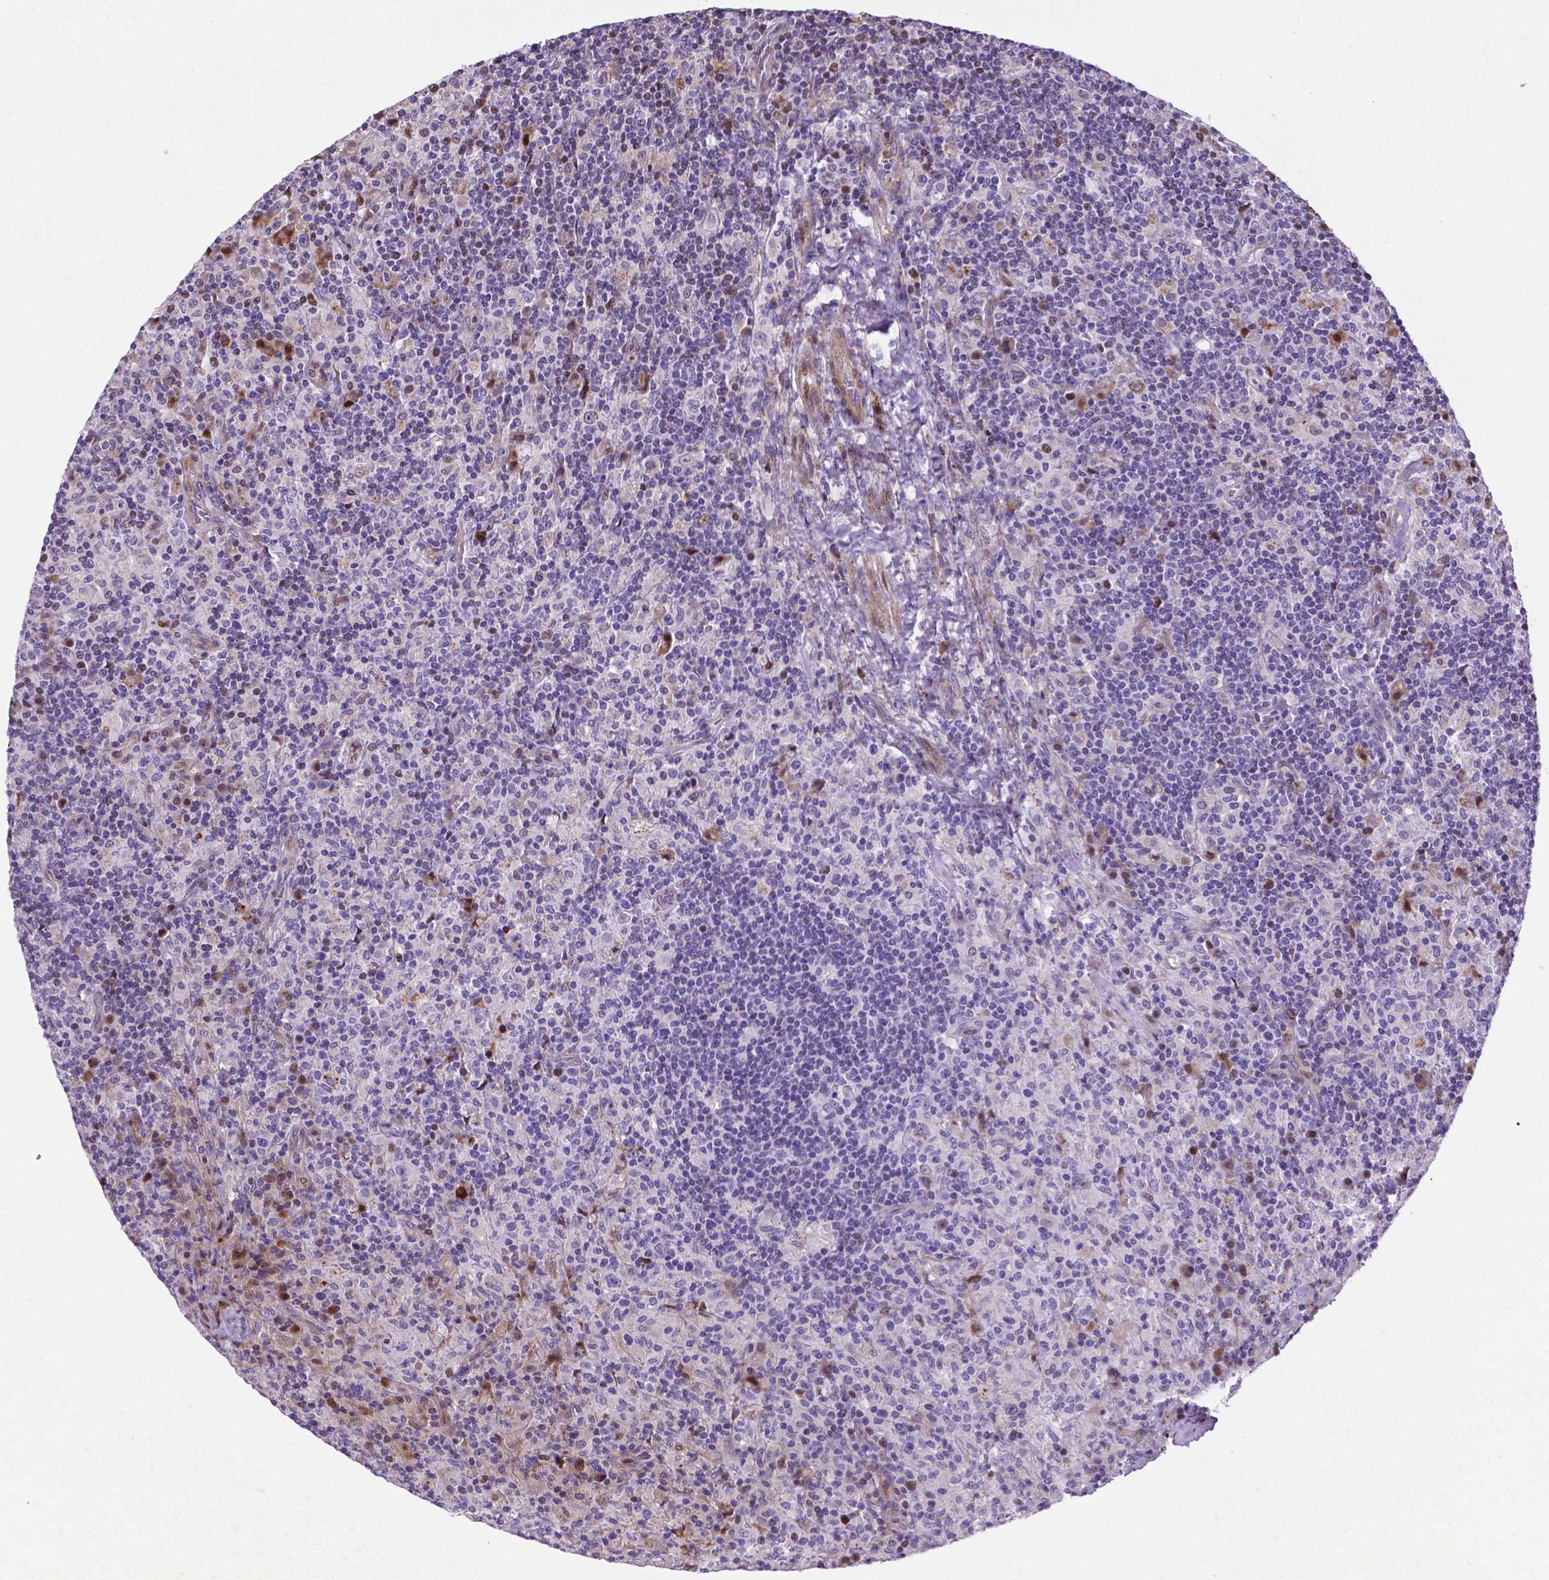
{"staining": {"intensity": "negative", "quantity": "none", "location": "none"}, "tissue": "lymphoma", "cell_type": "Tumor cells", "image_type": "cancer", "snomed": [{"axis": "morphology", "description": "Hodgkin's disease, NOS"}, {"axis": "topography", "description": "Lymph node"}], "caption": "IHC photomicrograph of neoplastic tissue: Hodgkin's disease stained with DAB demonstrates no significant protein staining in tumor cells. (Stains: DAB (3,3'-diaminobenzidine) immunohistochemistry (IHC) with hematoxylin counter stain, Microscopy: brightfield microscopy at high magnification).", "gene": "TM4SF20", "patient": {"sex": "male", "age": 70}}